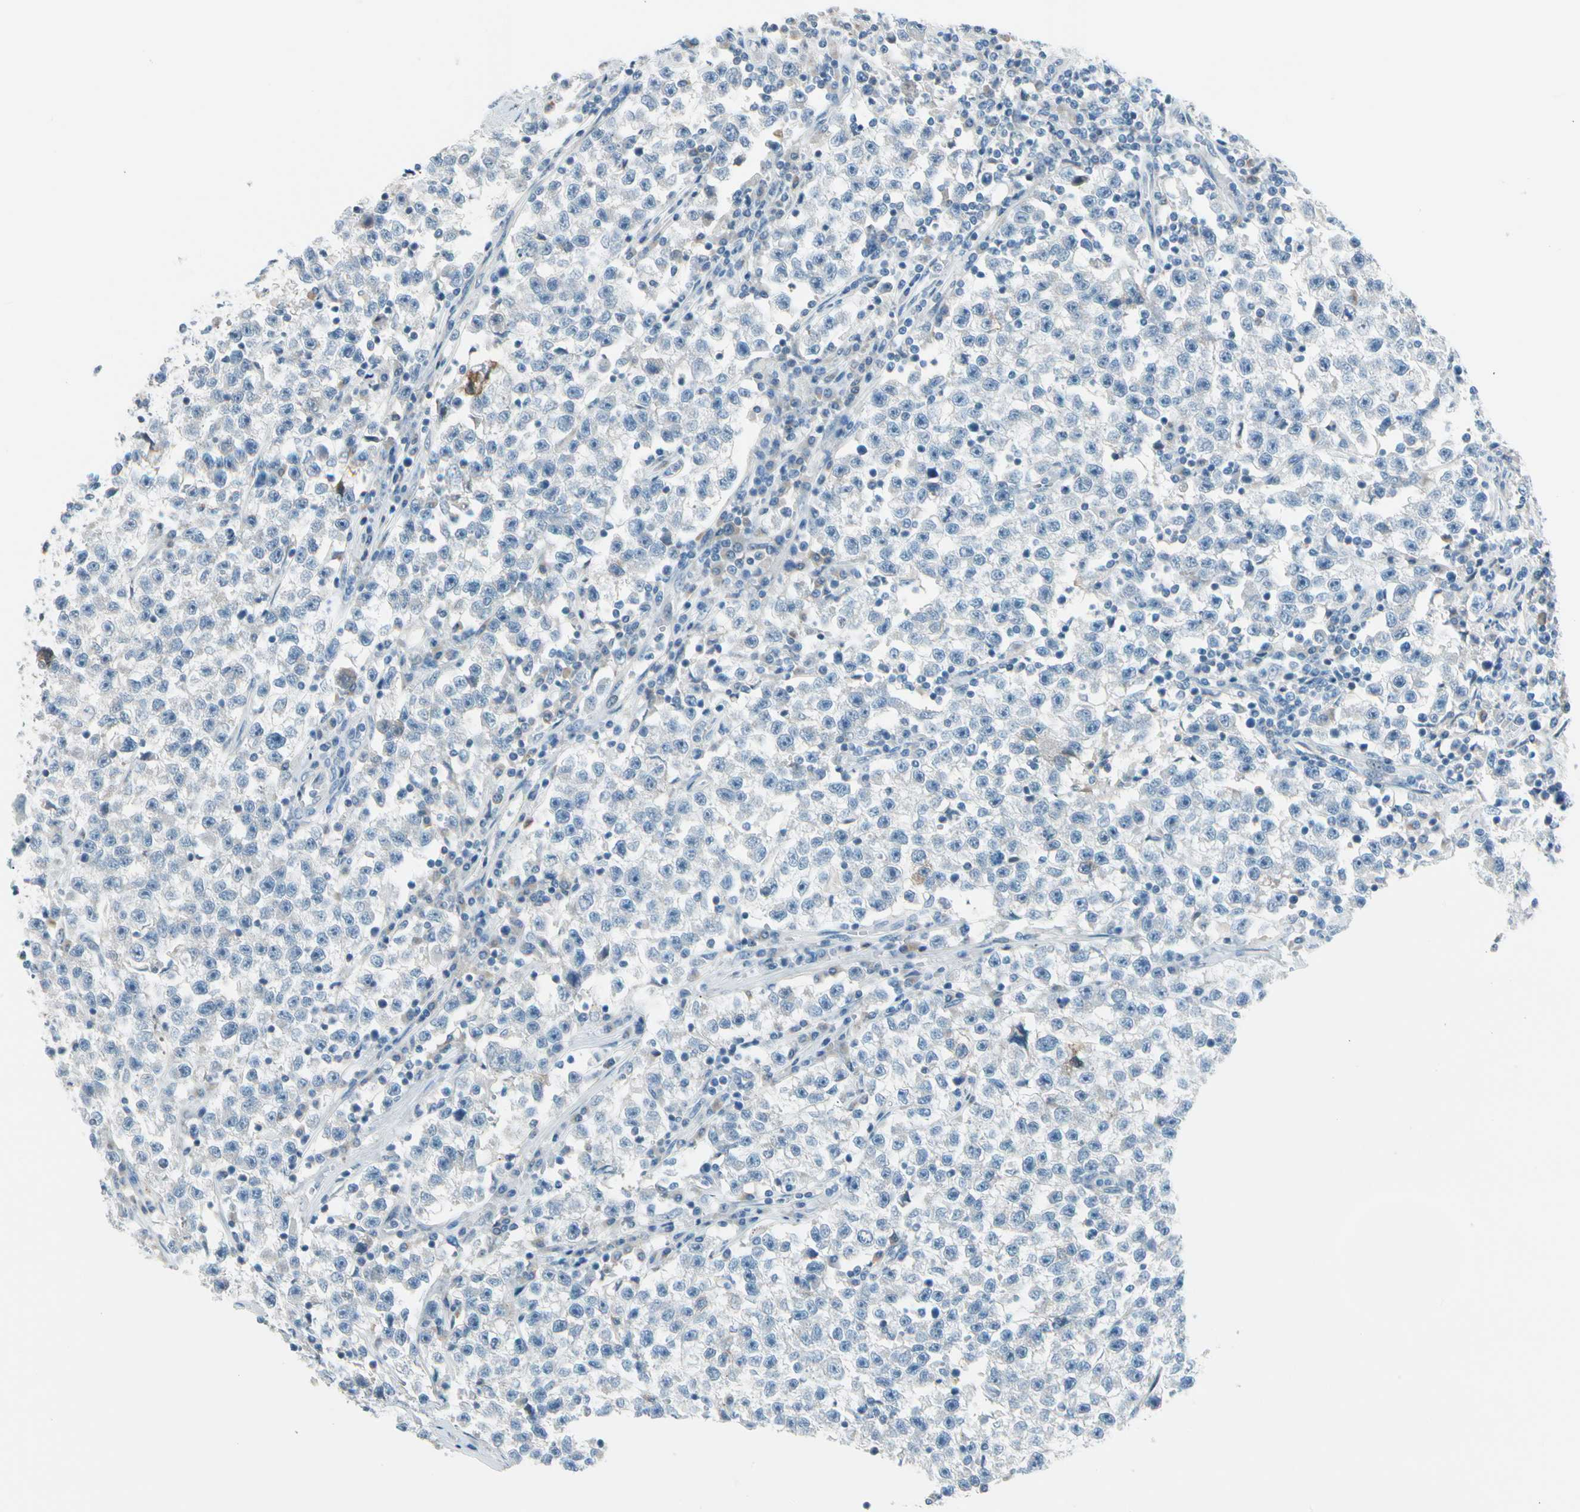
{"staining": {"intensity": "negative", "quantity": "none", "location": "none"}, "tissue": "testis cancer", "cell_type": "Tumor cells", "image_type": "cancer", "snomed": [{"axis": "morphology", "description": "Seminoma, NOS"}, {"axis": "topography", "description": "Testis"}], "caption": "Immunohistochemistry (IHC) of human seminoma (testis) shows no expression in tumor cells.", "gene": "STK40", "patient": {"sex": "male", "age": 22}}